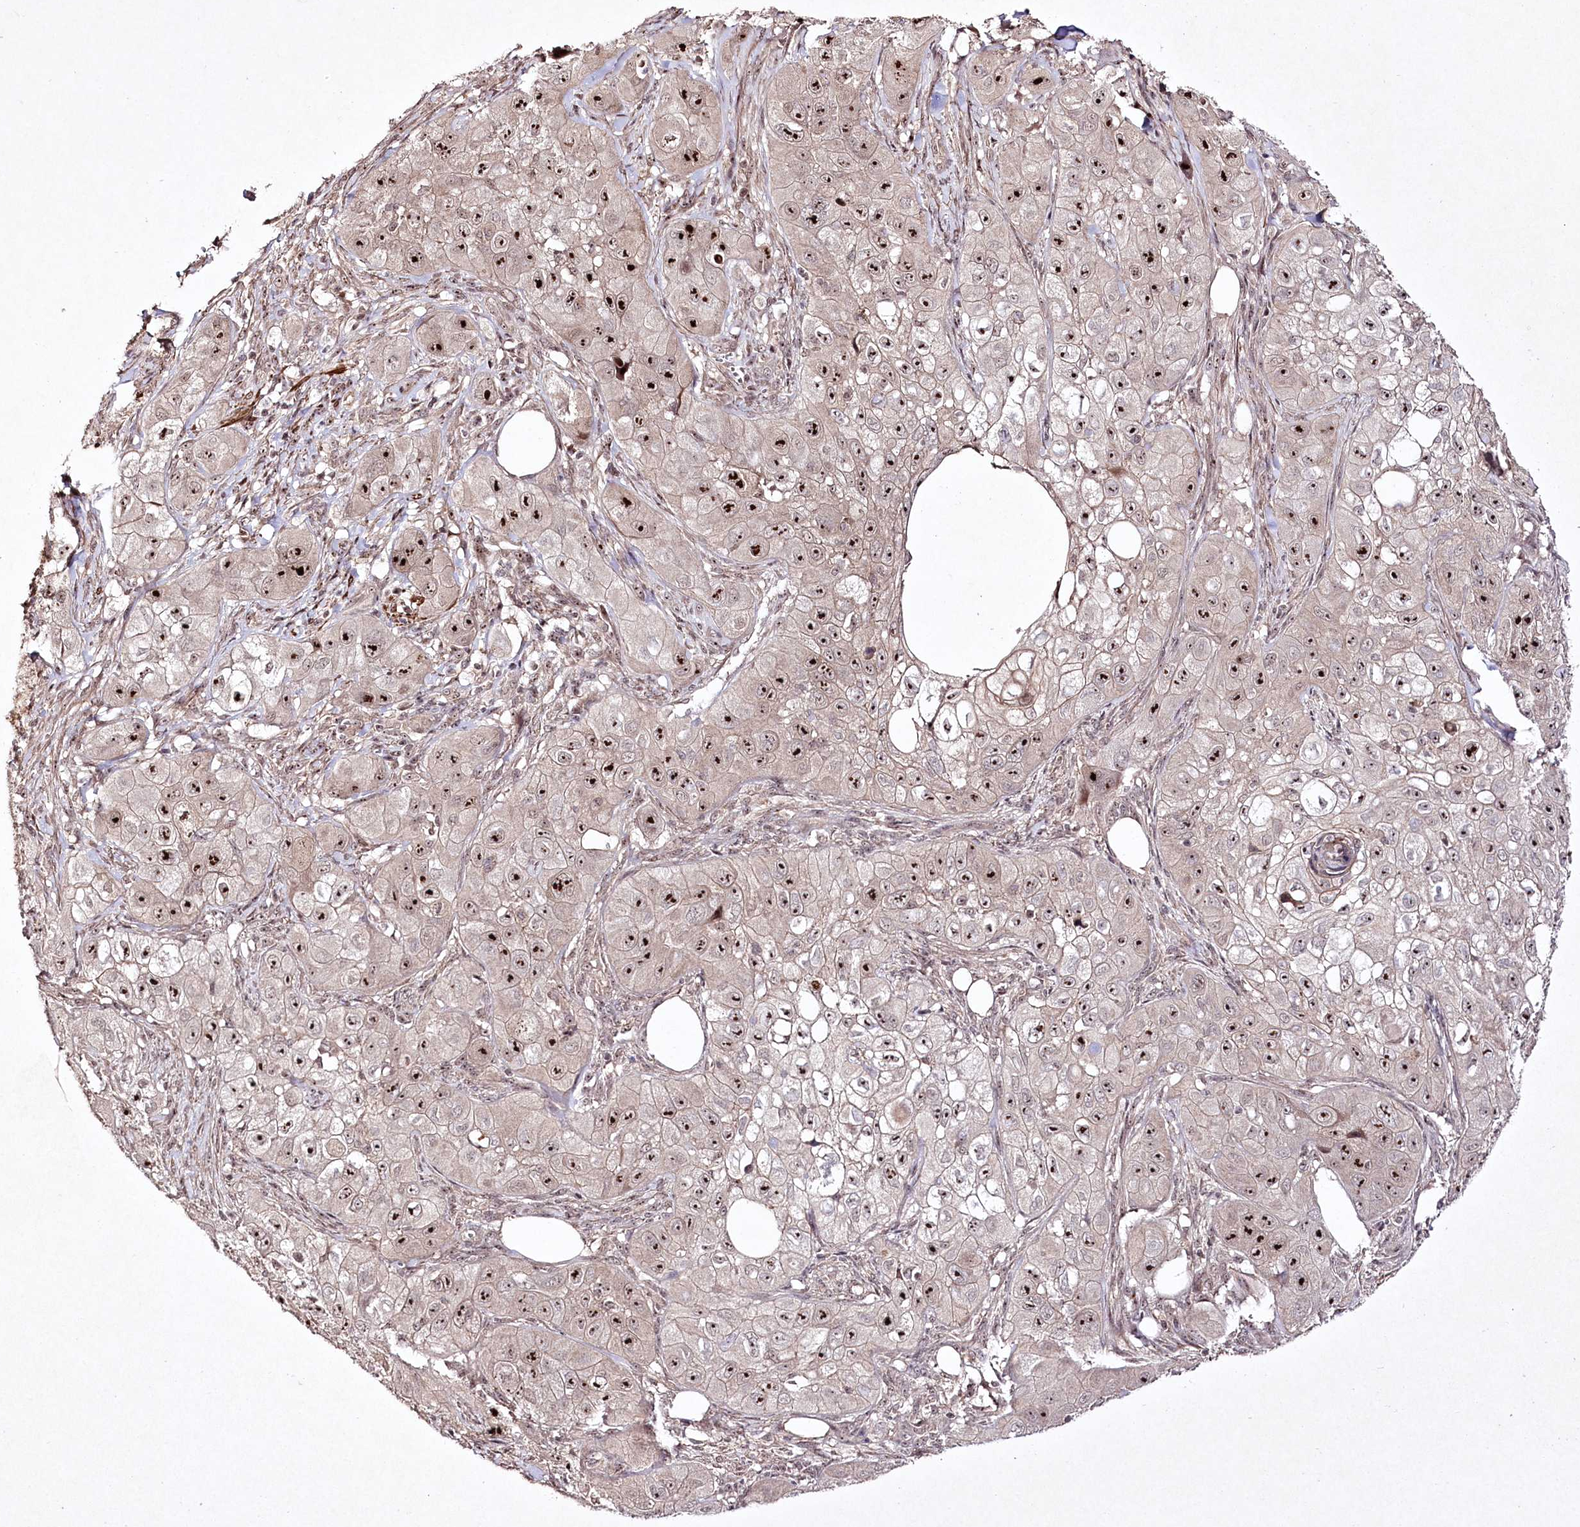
{"staining": {"intensity": "strong", "quantity": ">75%", "location": "nuclear"}, "tissue": "skin cancer", "cell_type": "Tumor cells", "image_type": "cancer", "snomed": [{"axis": "morphology", "description": "Squamous cell carcinoma, NOS"}, {"axis": "topography", "description": "Skin"}, {"axis": "topography", "description": "Subcutis"}], "caption": "Skin squamous cell carcinoma stained for a protein (brown) displays strong nuclear positive staining in approximately >75% of tumor cells.", "gene": "CCDC59", "patient": {"sex": "male", "age": 73}}